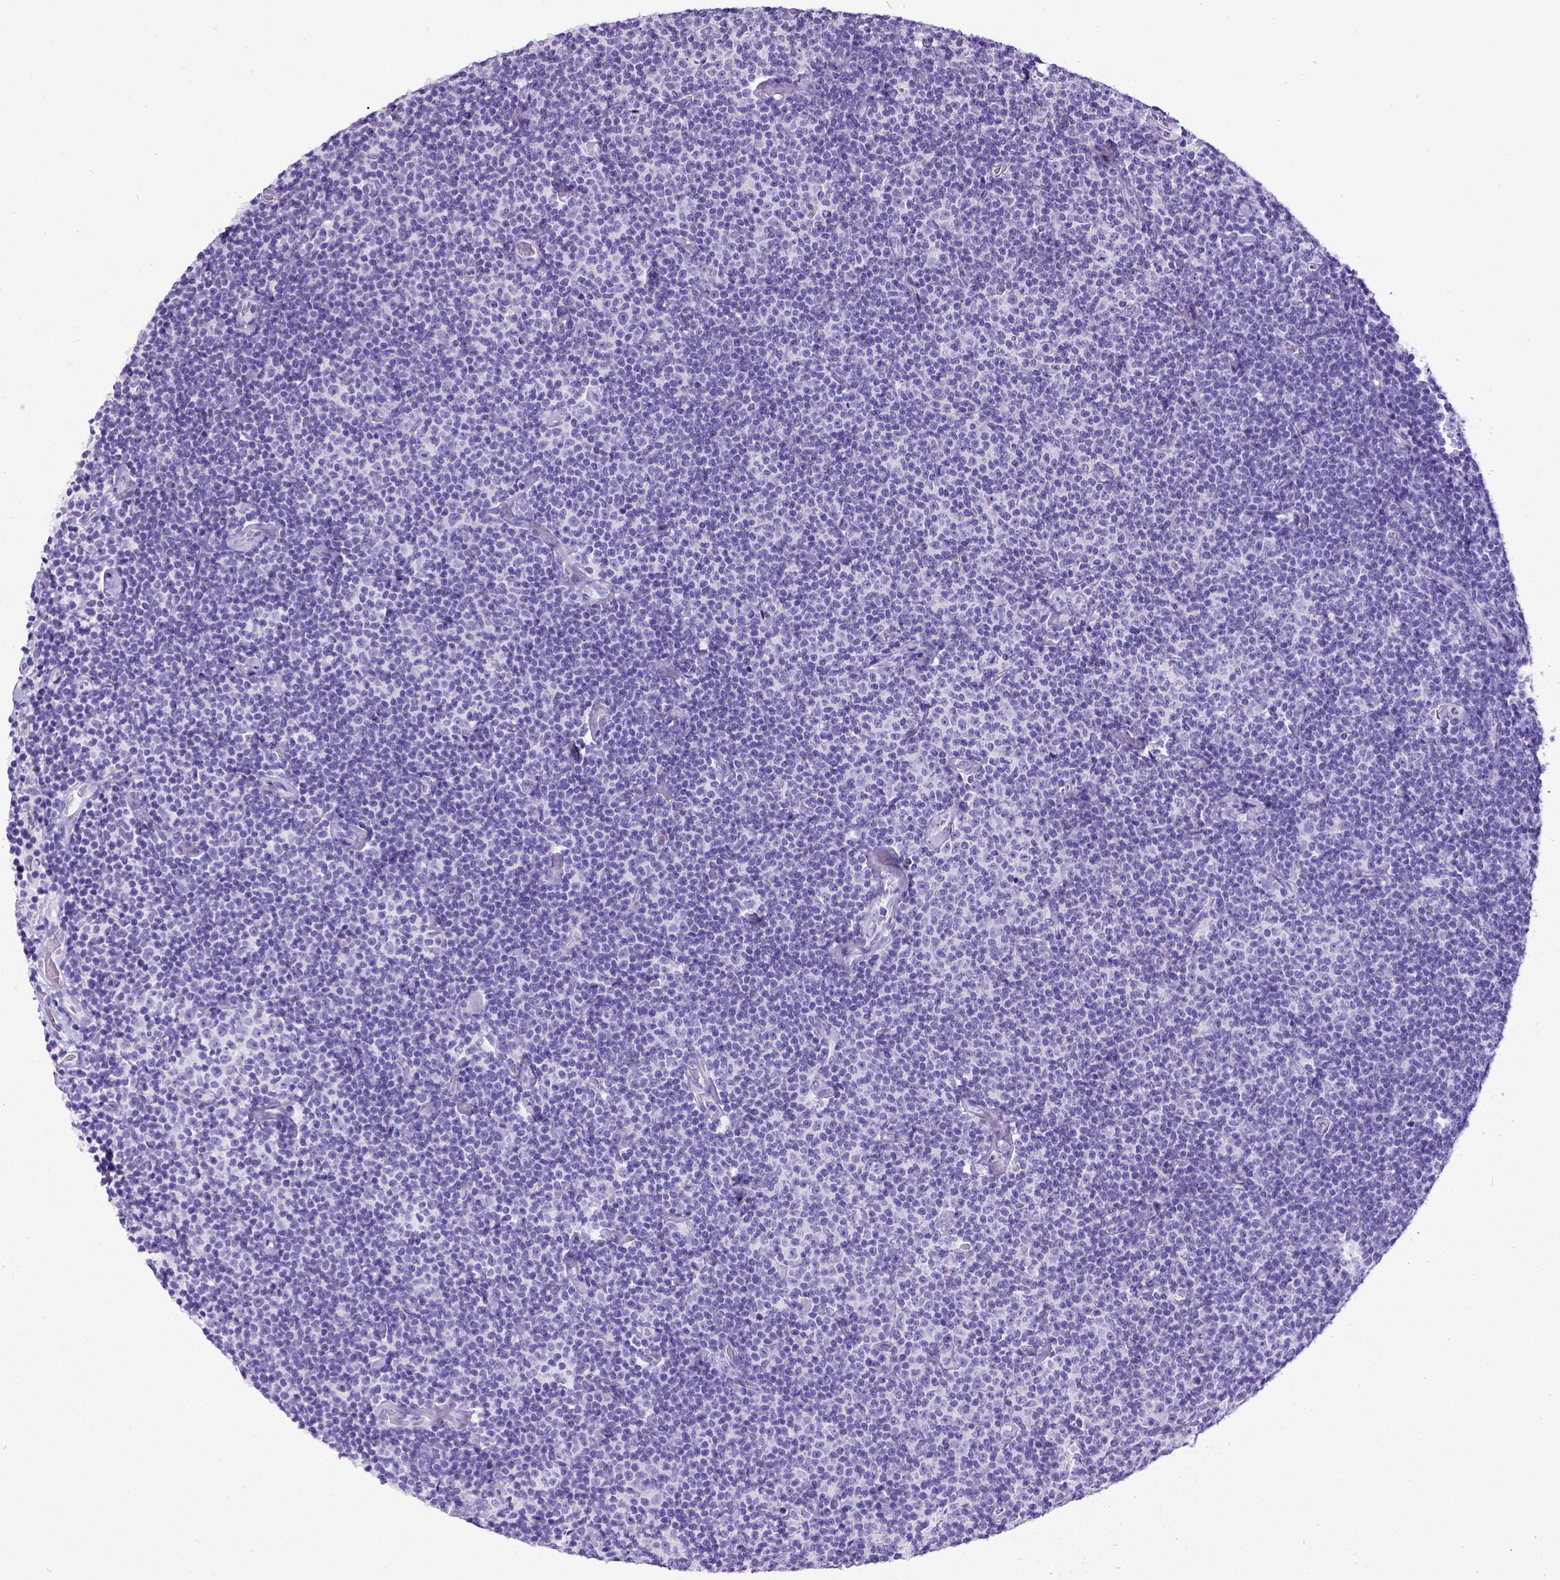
{"staining": {"intensity": "negative", "quantity": "none", "location": "none"}, "tissue": "lymphoma", "cell_type": "Tumor cells", "image_type": "cancer", "snomed": [{"axis": "morphology", "description": "Malignant lymphoma, non-Hodgkin's type, Low grade"}, {"axis": "topography", "description": "Lymph node"}], "caption": "There is no significant expression in tumor cells of lymphoma.", "gene": "SATB2", "patient": {"sex": "male", "age": 81}}